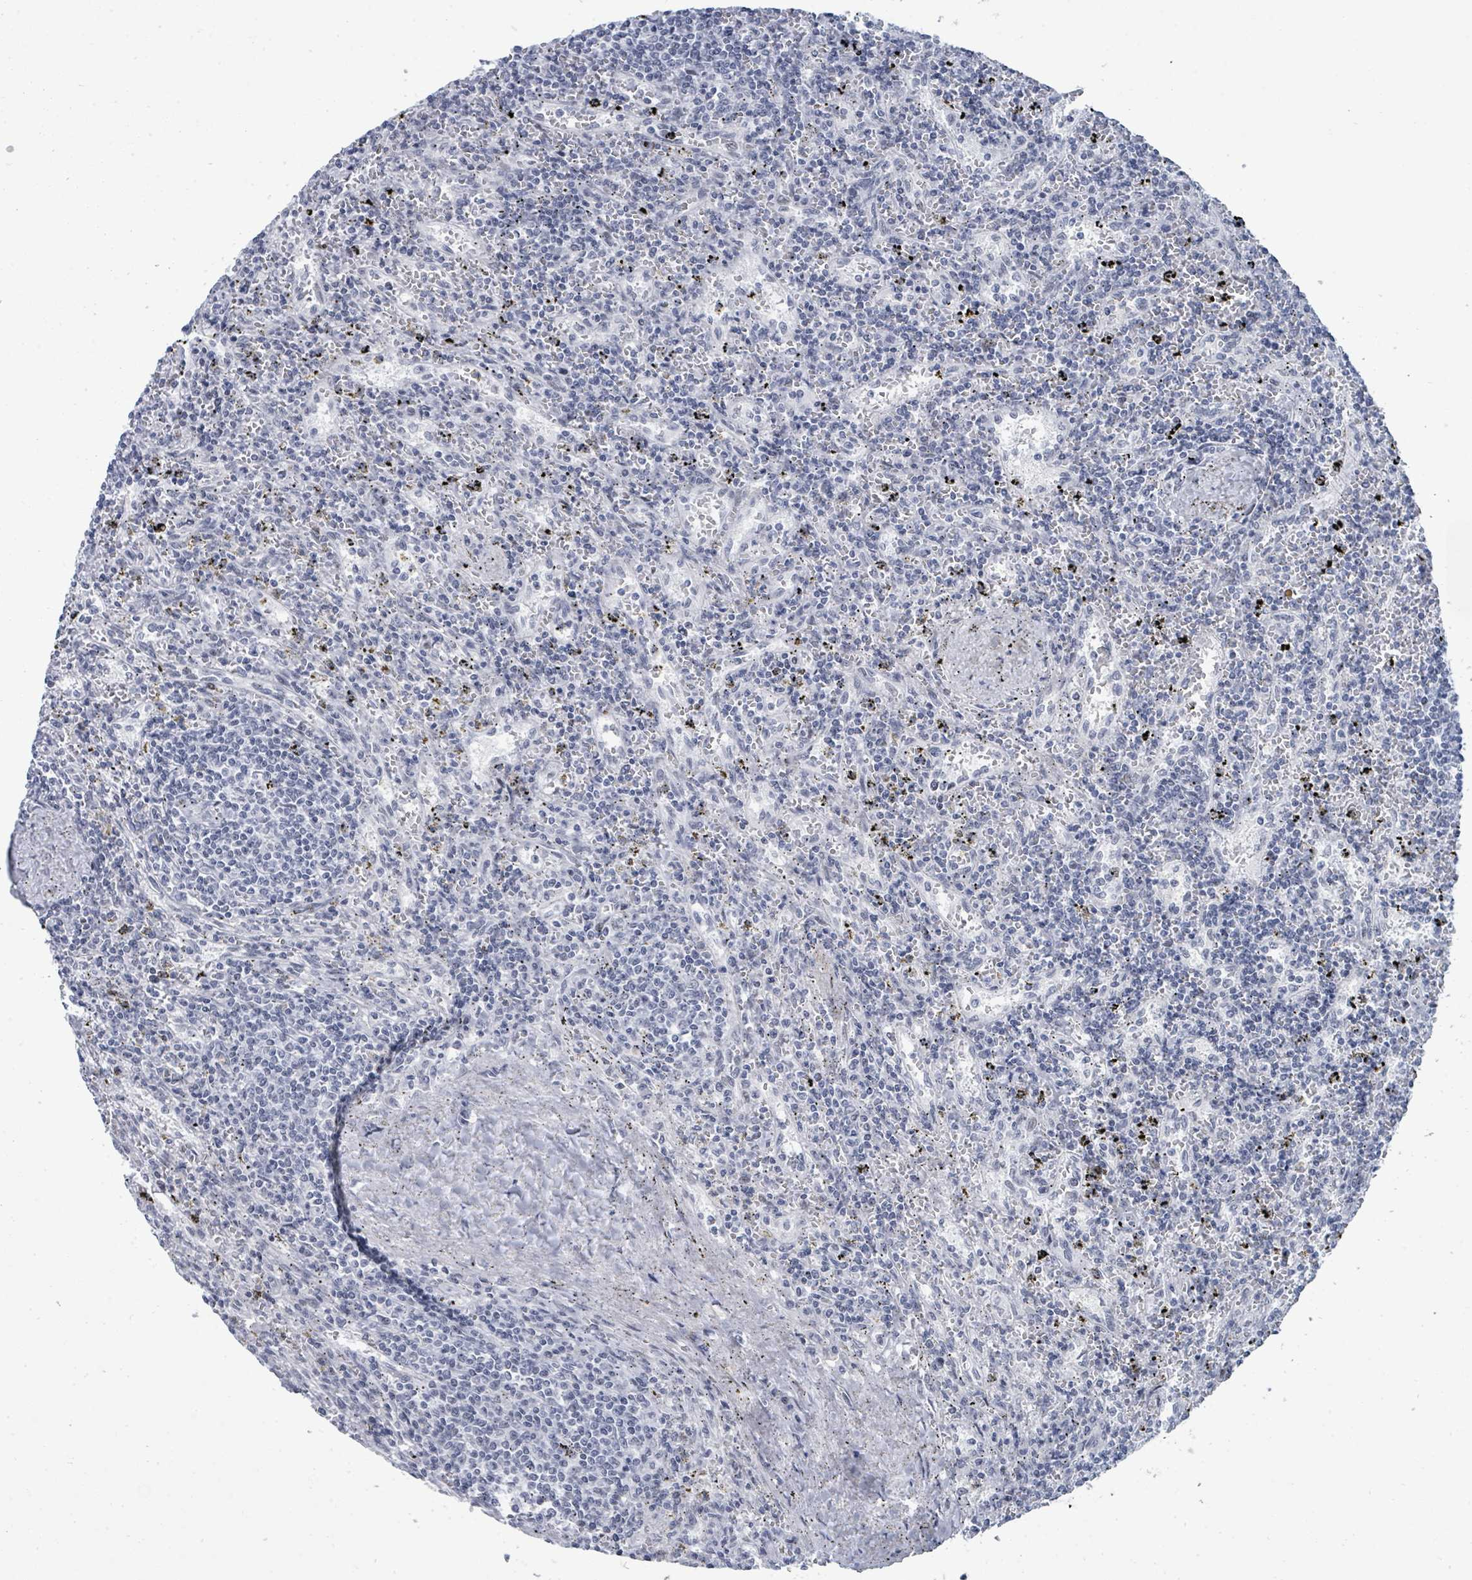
{"staining": {"intensity": "negative", "quantity": "none", "location": "none"}, "tissue": "lymphoma", "cell_type": "Tumor cells", "image_type": "cancer", "snomed": [{"axis": "morphology", "description": "Malignant lymphoma, non-Hodgkin's type, Low grade"}, {"axis": "topography", "description": "Spleen"}], "caption": "Protein analysis of lymphoma exhibits no significant staining in tumor cells.", "gene": "CT45A5", "patient": {"sex": "male", "age": 76}}